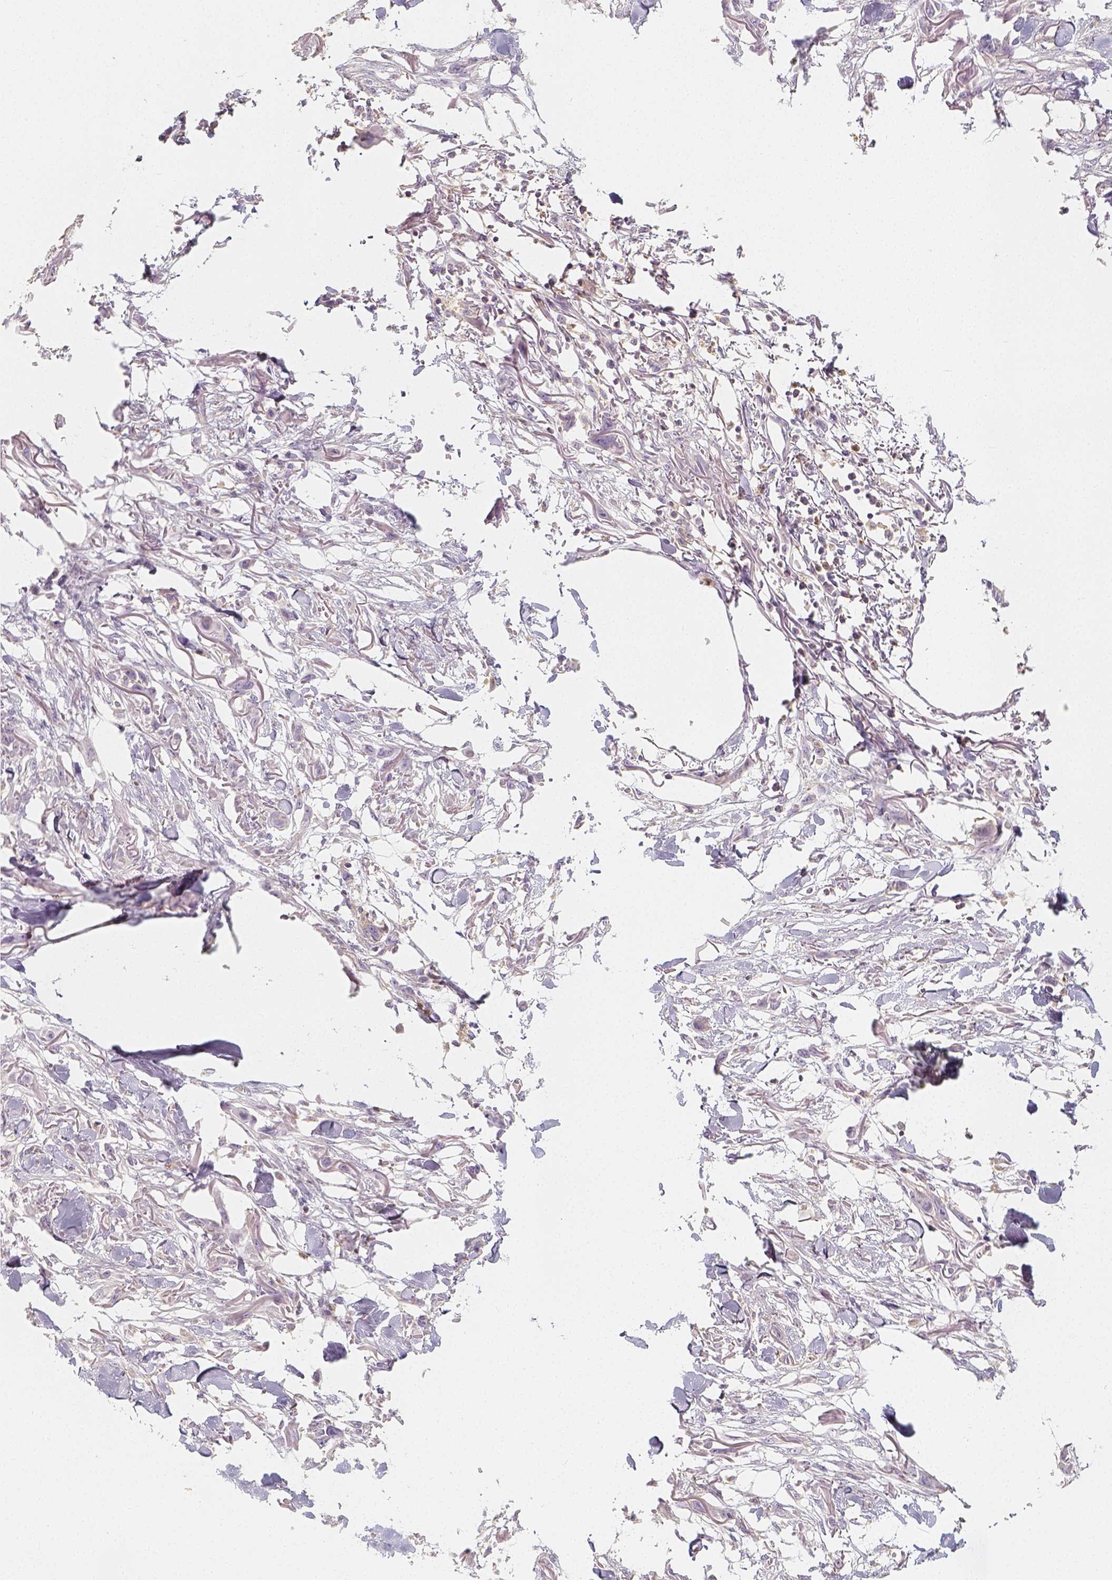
{"staining": {"intensity": "negative", "quantity": "none", "location": "none"}, "tissue": "skin cancer", "cell_type": "Tumor cells", "image_type": "cancer", "snomed": [{"axis": "morphology", "description": "Squamous cell carcinoma, NOS"}, {"axis": "topography", "description": "Skin"}], "caption": "Tumor cells are negative for brown protein staining in skin cancer (squamous cell carcinoma). (Stains: DAB immunohistochemistry (IHC) with hematoxylin counter stain, Microscopy: brightfield microscopy at high magnification).", "gene": "PTPRJ", "patient": {"sex": "female", "age": 59}}